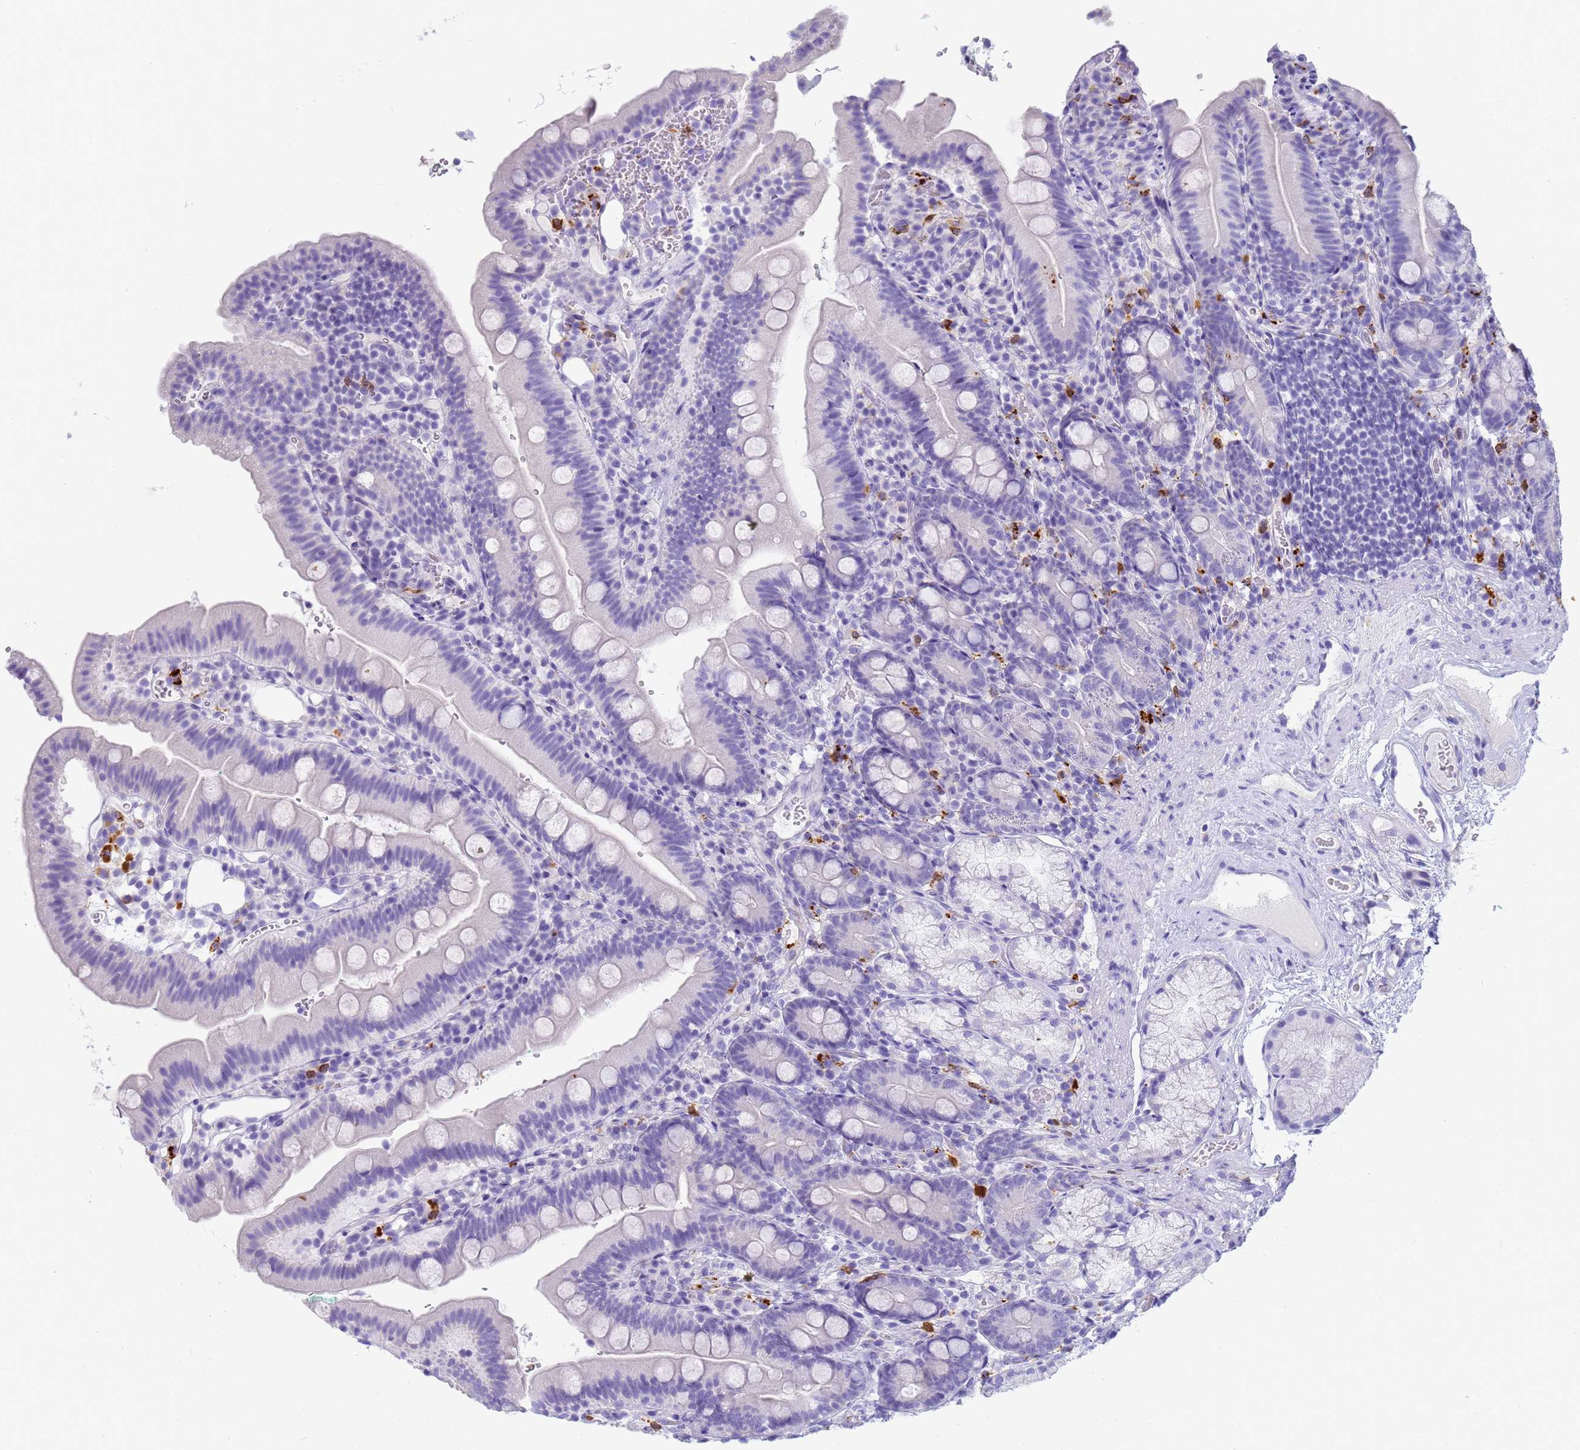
{"staining": {"intensity": "negative", "quantity": "none", "location": "none"}, "tissue": "duodenum", "cell_type": "Glandular cells", "image_type": "normal", "snomed": [{"axis": "morphology", "description": "Normal tissue, NOS"}, {"axis": "topography", "description": "Duodenum"}], "caption": "This is a photomicrograph of IHC staining of normal duodenum, which shows no positivity in glandular cells. The staining was performed using DAB to visualize the protein expression in brown, while the nuclei were stained in blue with hematoxylin (Magnification: 20x).", "gene": "RNASE2", "patient": {"sex": "female", "age": 67}}